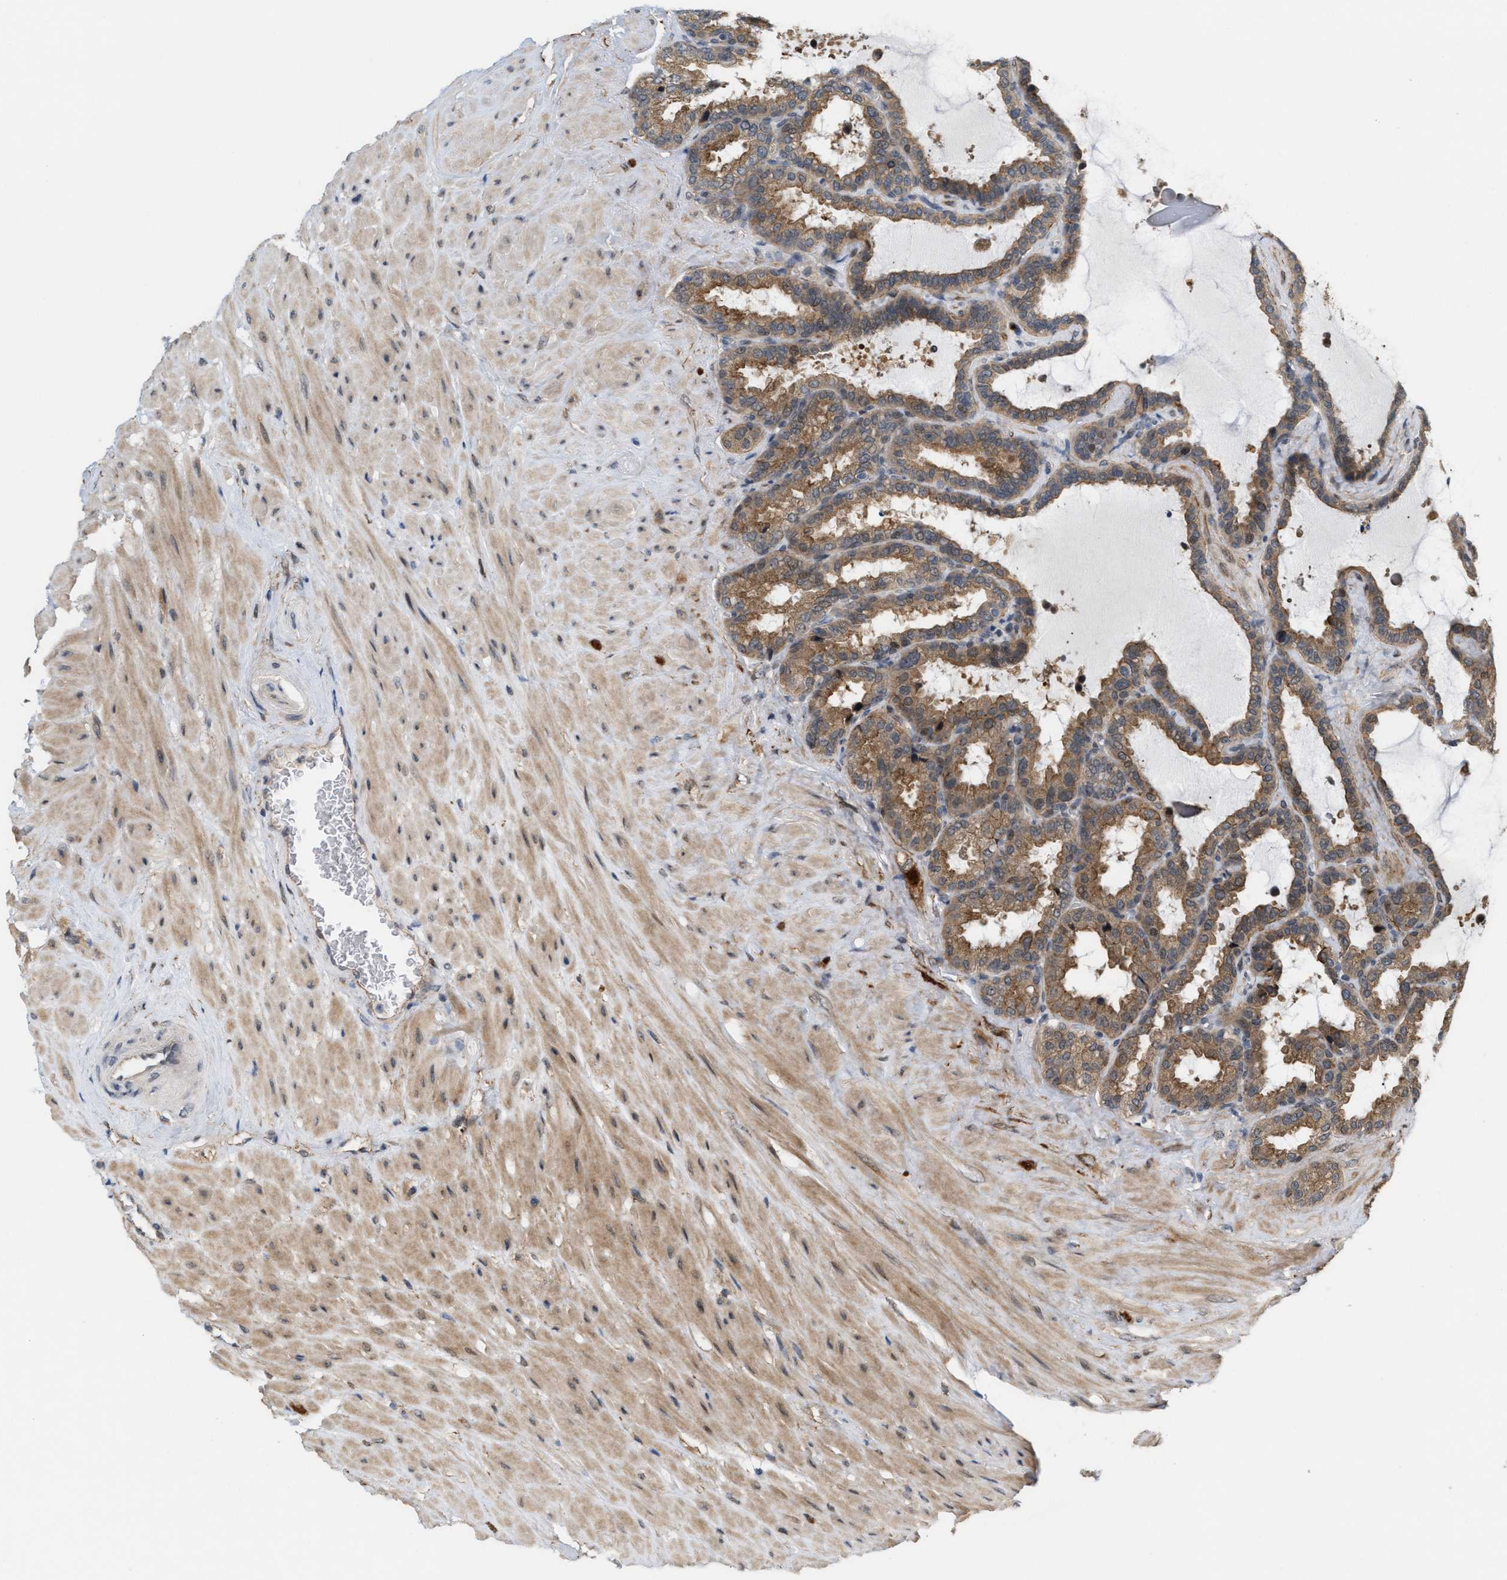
{"staining": {"intensity": "moderate", "quantity": ">75%", "location": "cytoplasmic/membranous"}, "tissue": "seminal vesicle", "cell_type": "Glandular cells", "image_type": "normal", "snomed": [{"axis": "morphology", "description": "Normal tissue, NOS"}, {"axis": "topography", "description": "Seminal veicle"}], "caption": "The image exhibits staining of benign seminal vesicle, revealing moderate cytoplasmic/membranous protein positivity (brown color) within glandular cells.", "gene": "MFSD6", "patient": {"sex": "male", "age": 46}}